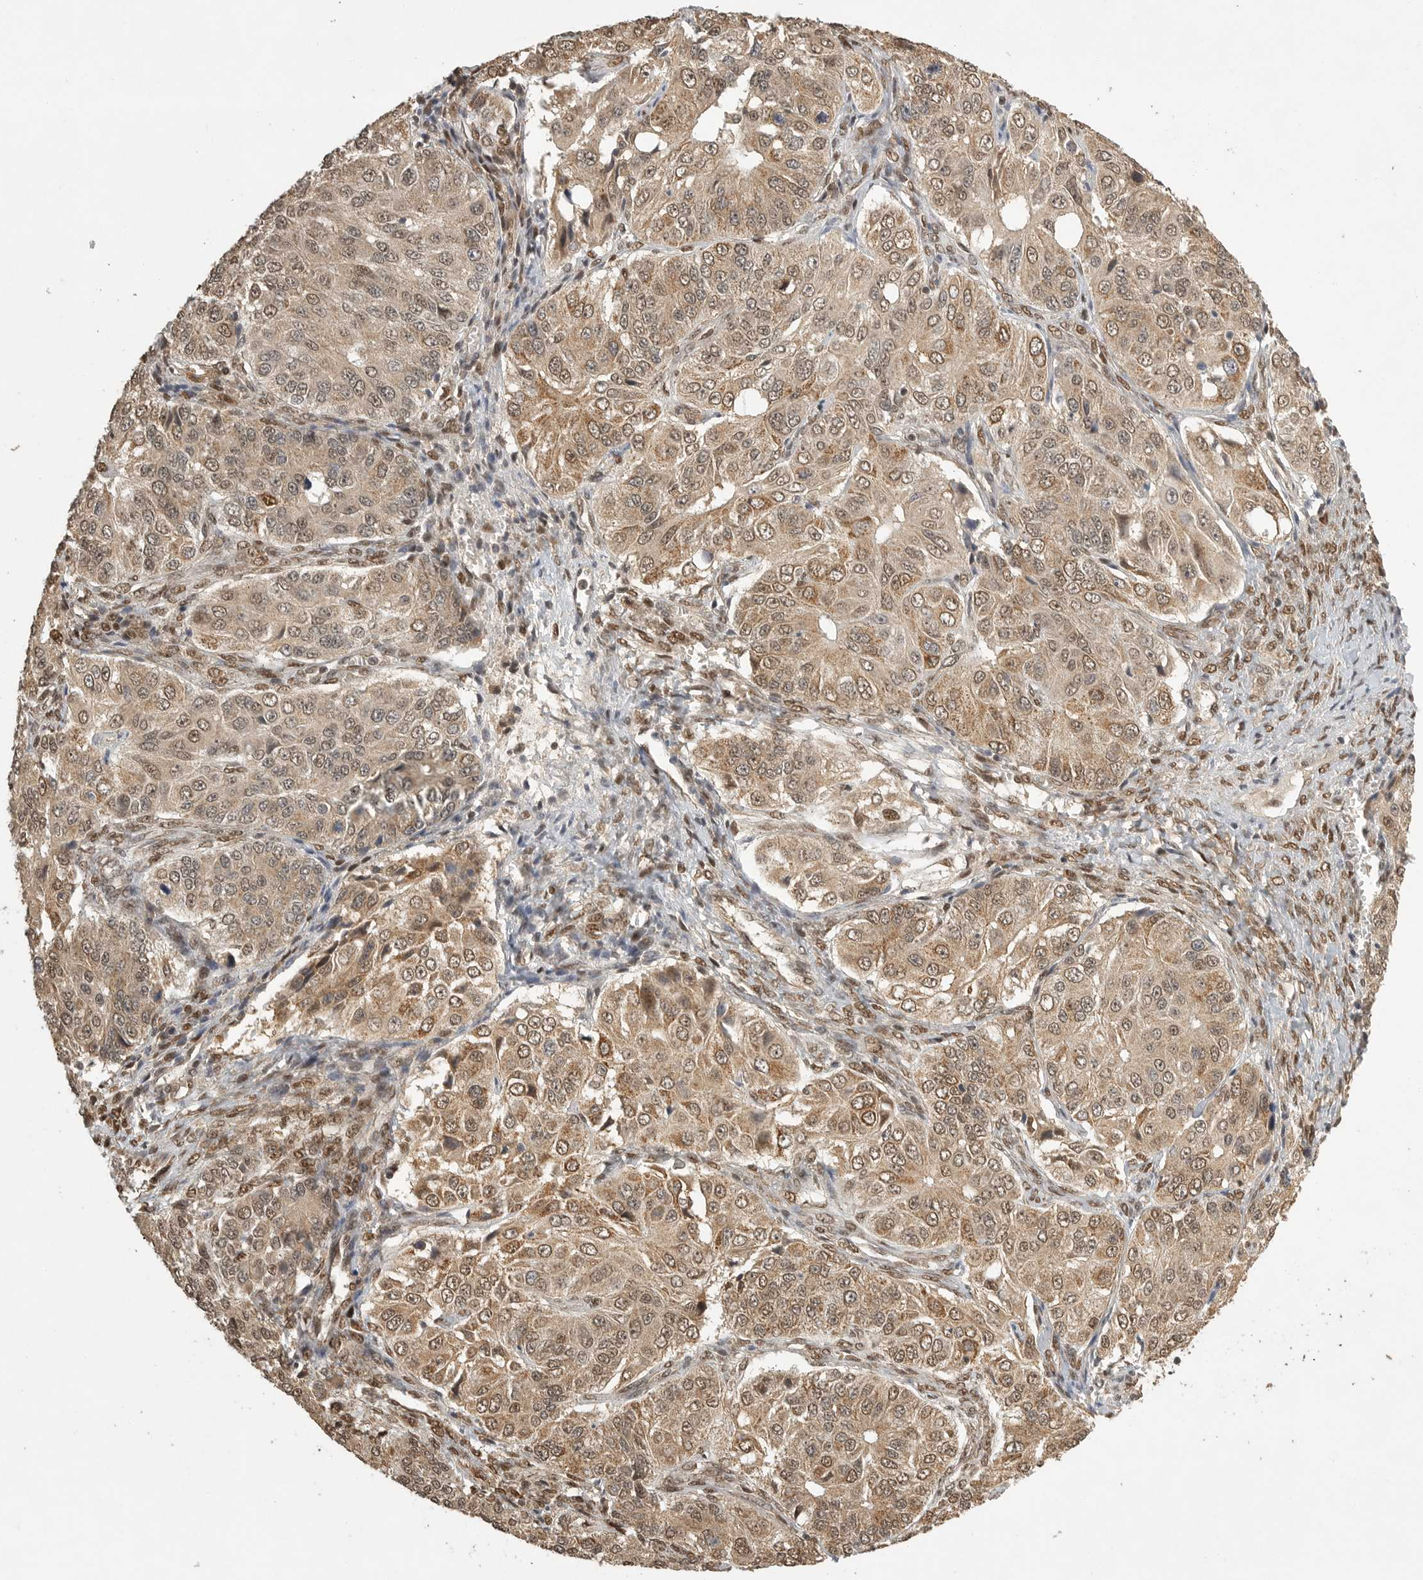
{"staining": {"intensity": "moderate", "quantity": ">75%", "location": "cytoplasmic/membranous,nuclear"}, "tissue": "ovarian cancer", "cell_type": "Tumor cells", "image_type": "cancer", "snomed": [{"axis": "morphology", "description": "Carcinoma, endometroid"}, {"axis": "topography", "description": "Ovary"}], "caption": "This micrograph demonstrates immunohistochemistry (IHC) staining of ovarian endometroid carcinoma, with medium moderate cytoplasmic/membranous and nuclear expression in approximately >75% of tumor cells.", "gene": "DFFA", "patient": {"sex": "female", "age": 51}}